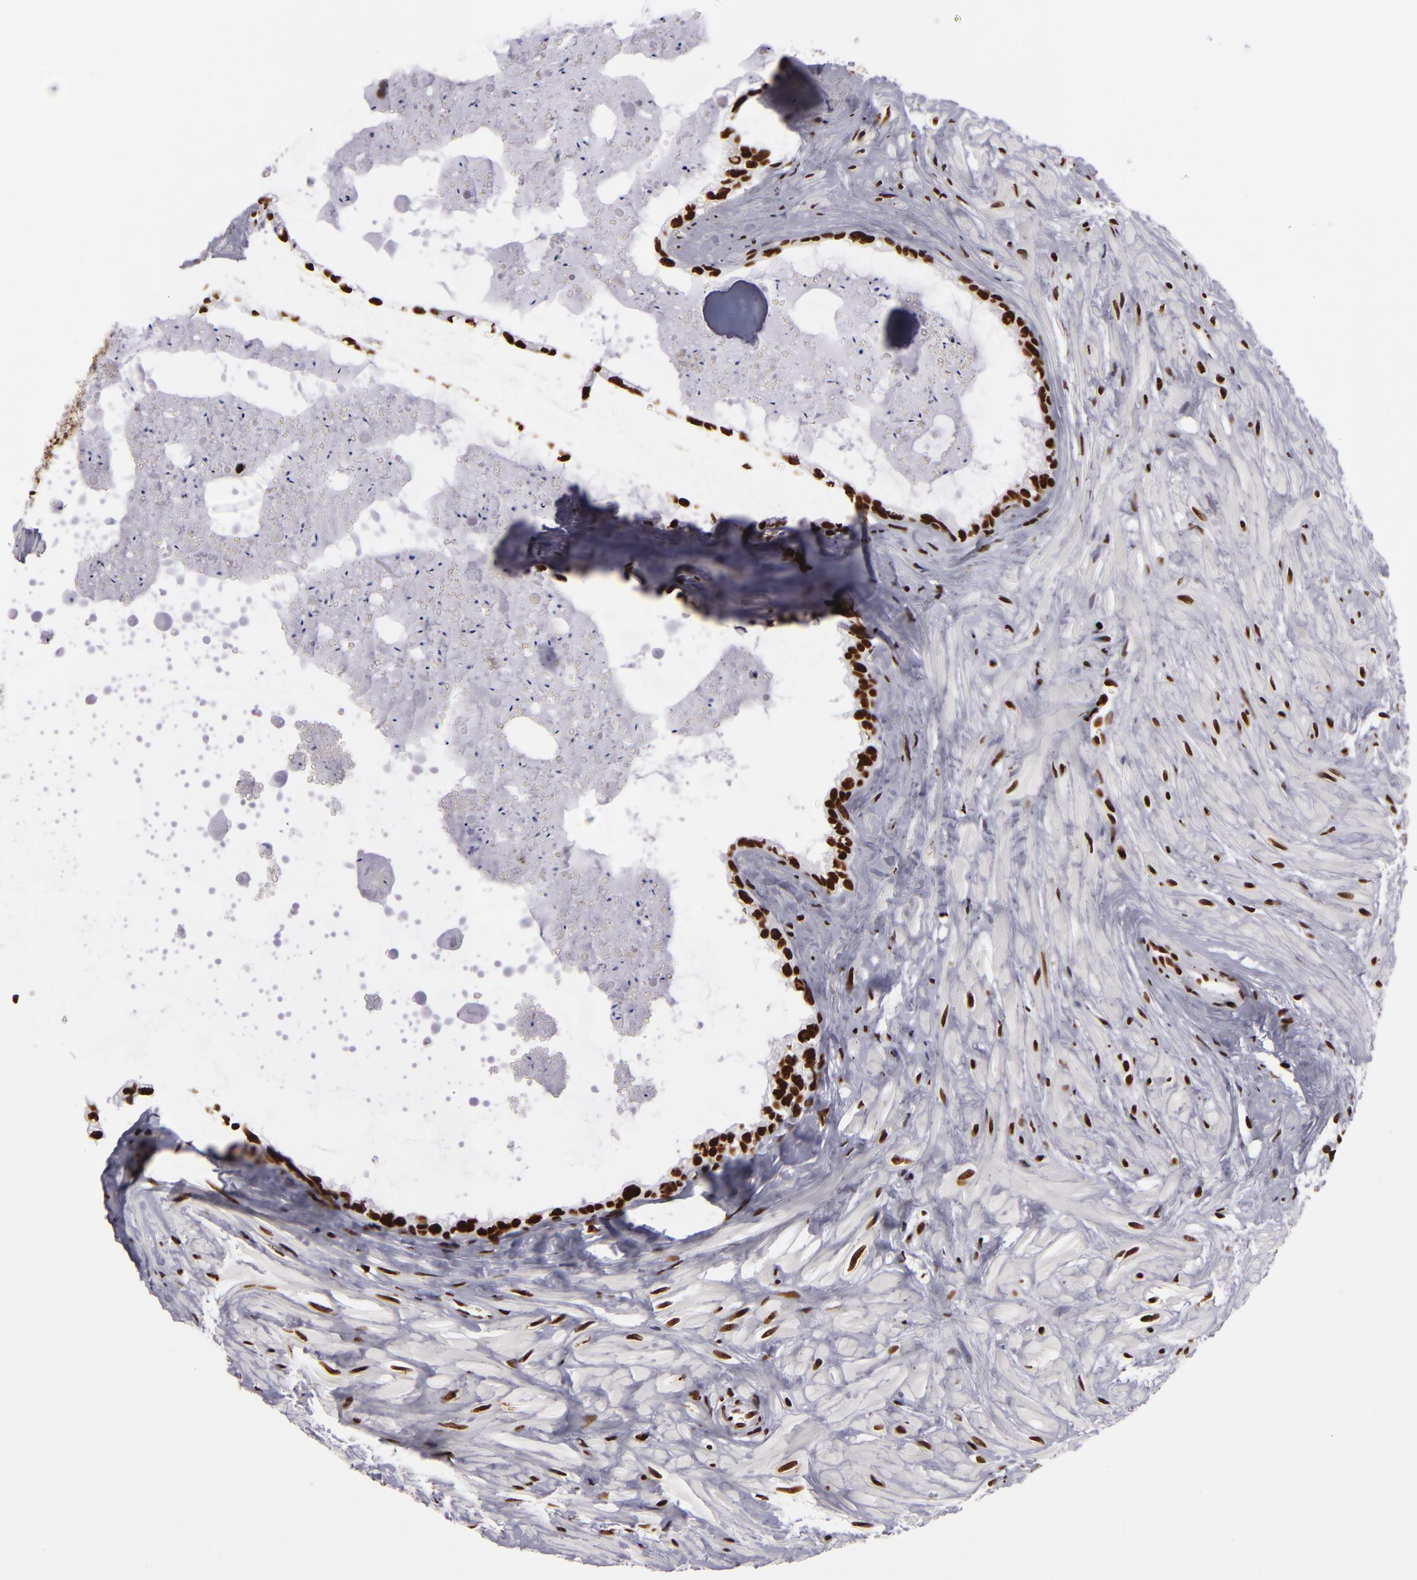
{"staining": {"intensity": "strong", "quantity": ">75%", "location": "nuclear"}, "tissue": "seminal vesicle", "cell_type": "Glandular cells", "image_type": "normal", "snomed": [{"axis": "morphology", "description": "Normal tissue, NOS"}, {"axis": "topography", "description": "Seminal veicle"}], "caption": "The photomicrograph demonstrates staining of normal seminal vesicle, revealing strong nuclear protein staining (brown color) within glandular cells.", "gene": "SAFB", "patient": {"sex": "male", "age": 60}}